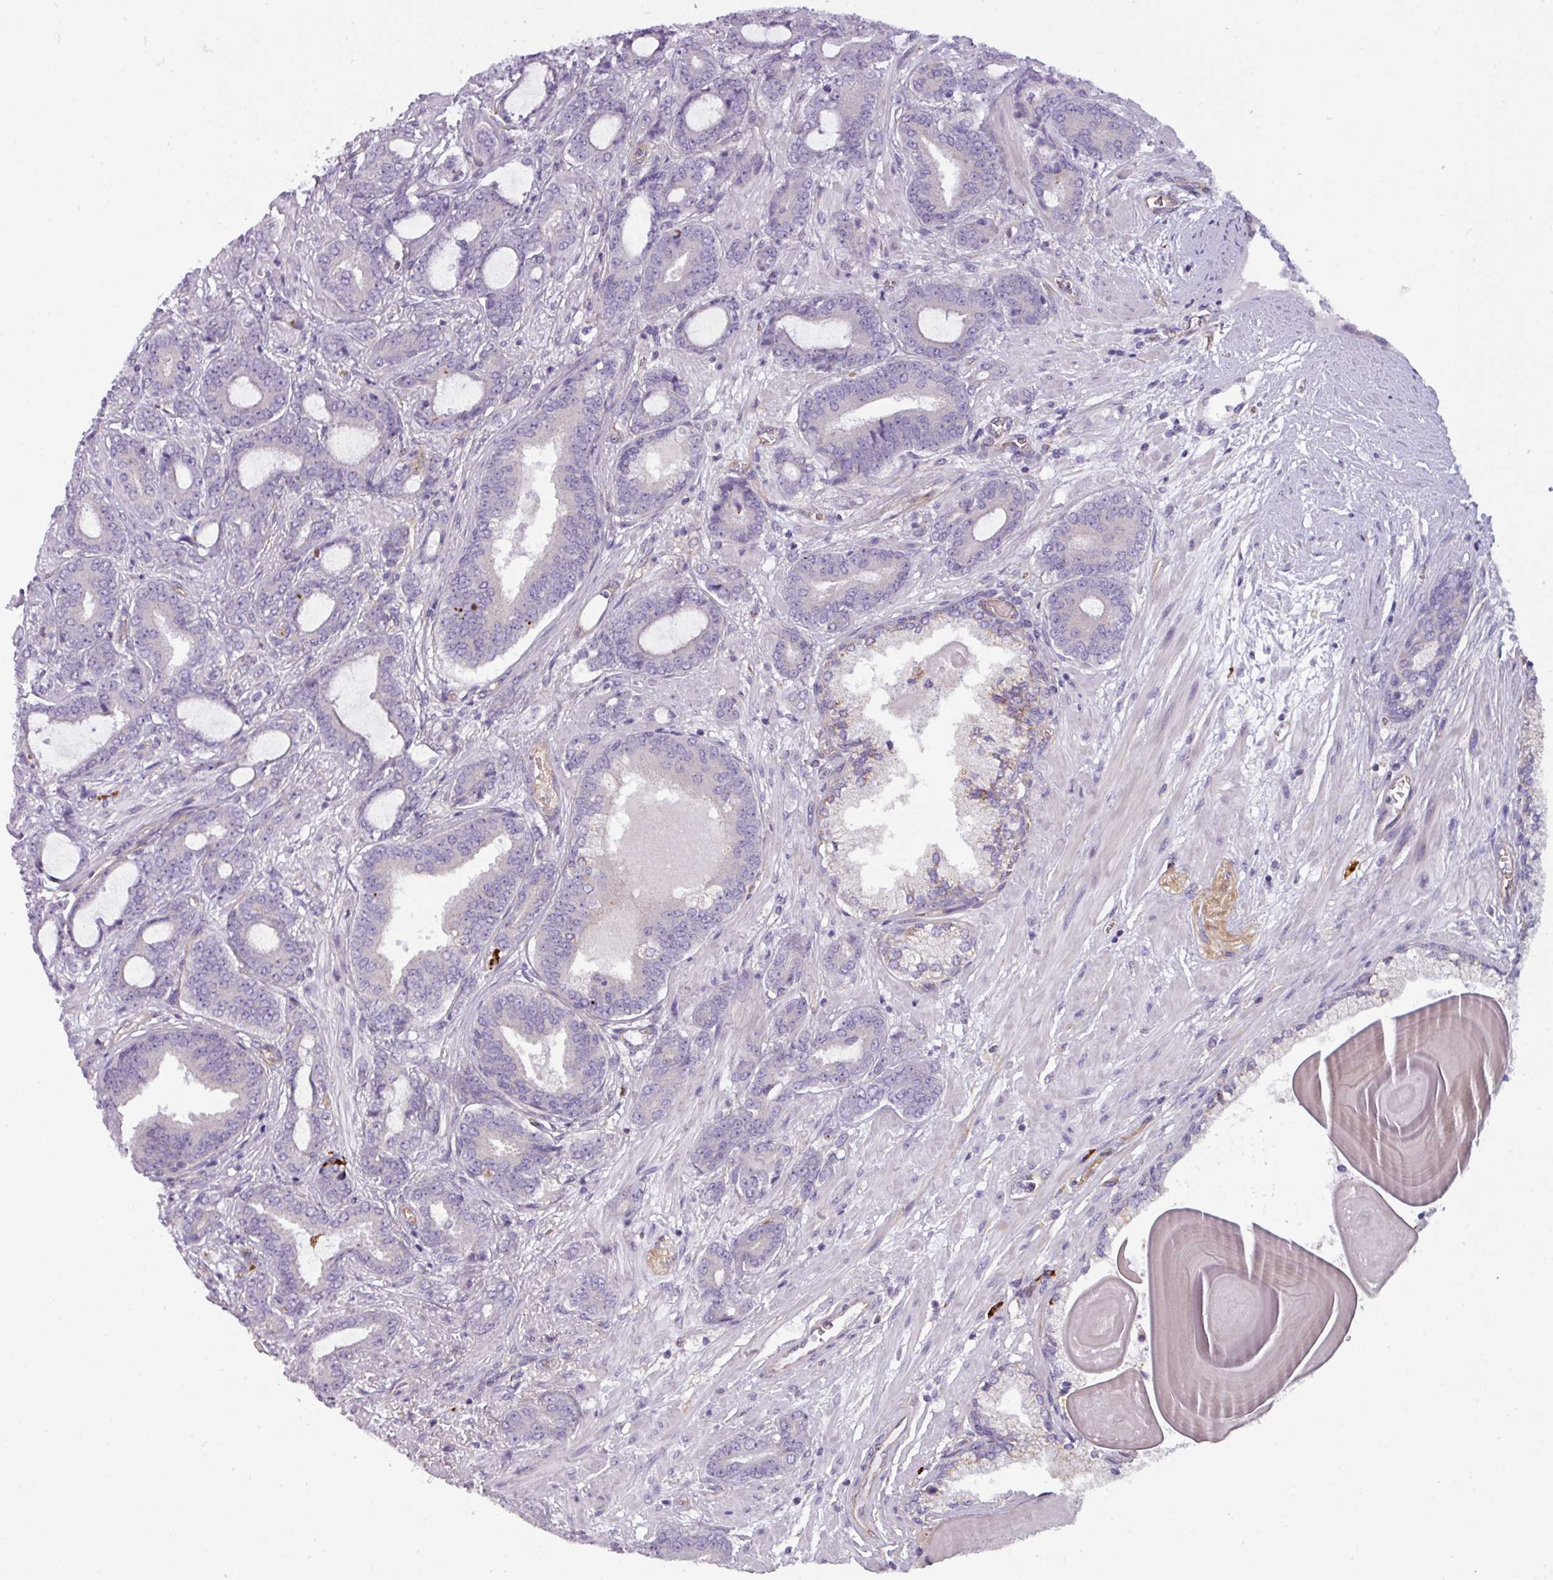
{"staining": {"intensity": "negative", "quantity": "none", "location": "none"}, "tissue": "prostate cancer", "cell_type": "Tumor cells", "image_type": "cancer", "snomed": [{"axis": "morphology", "description": "Adenocarcinoma, Low grade"}, {"axis": "topography", "description": "Prostate and seminal vesicle, NOS"}], "caption": "A photomicrograph of human prostate adenocarcinoma (low-grade) is negative for staining in tumor cells.", "gene": "BUD23", "patient": {"sex": "male", "age": 61}}